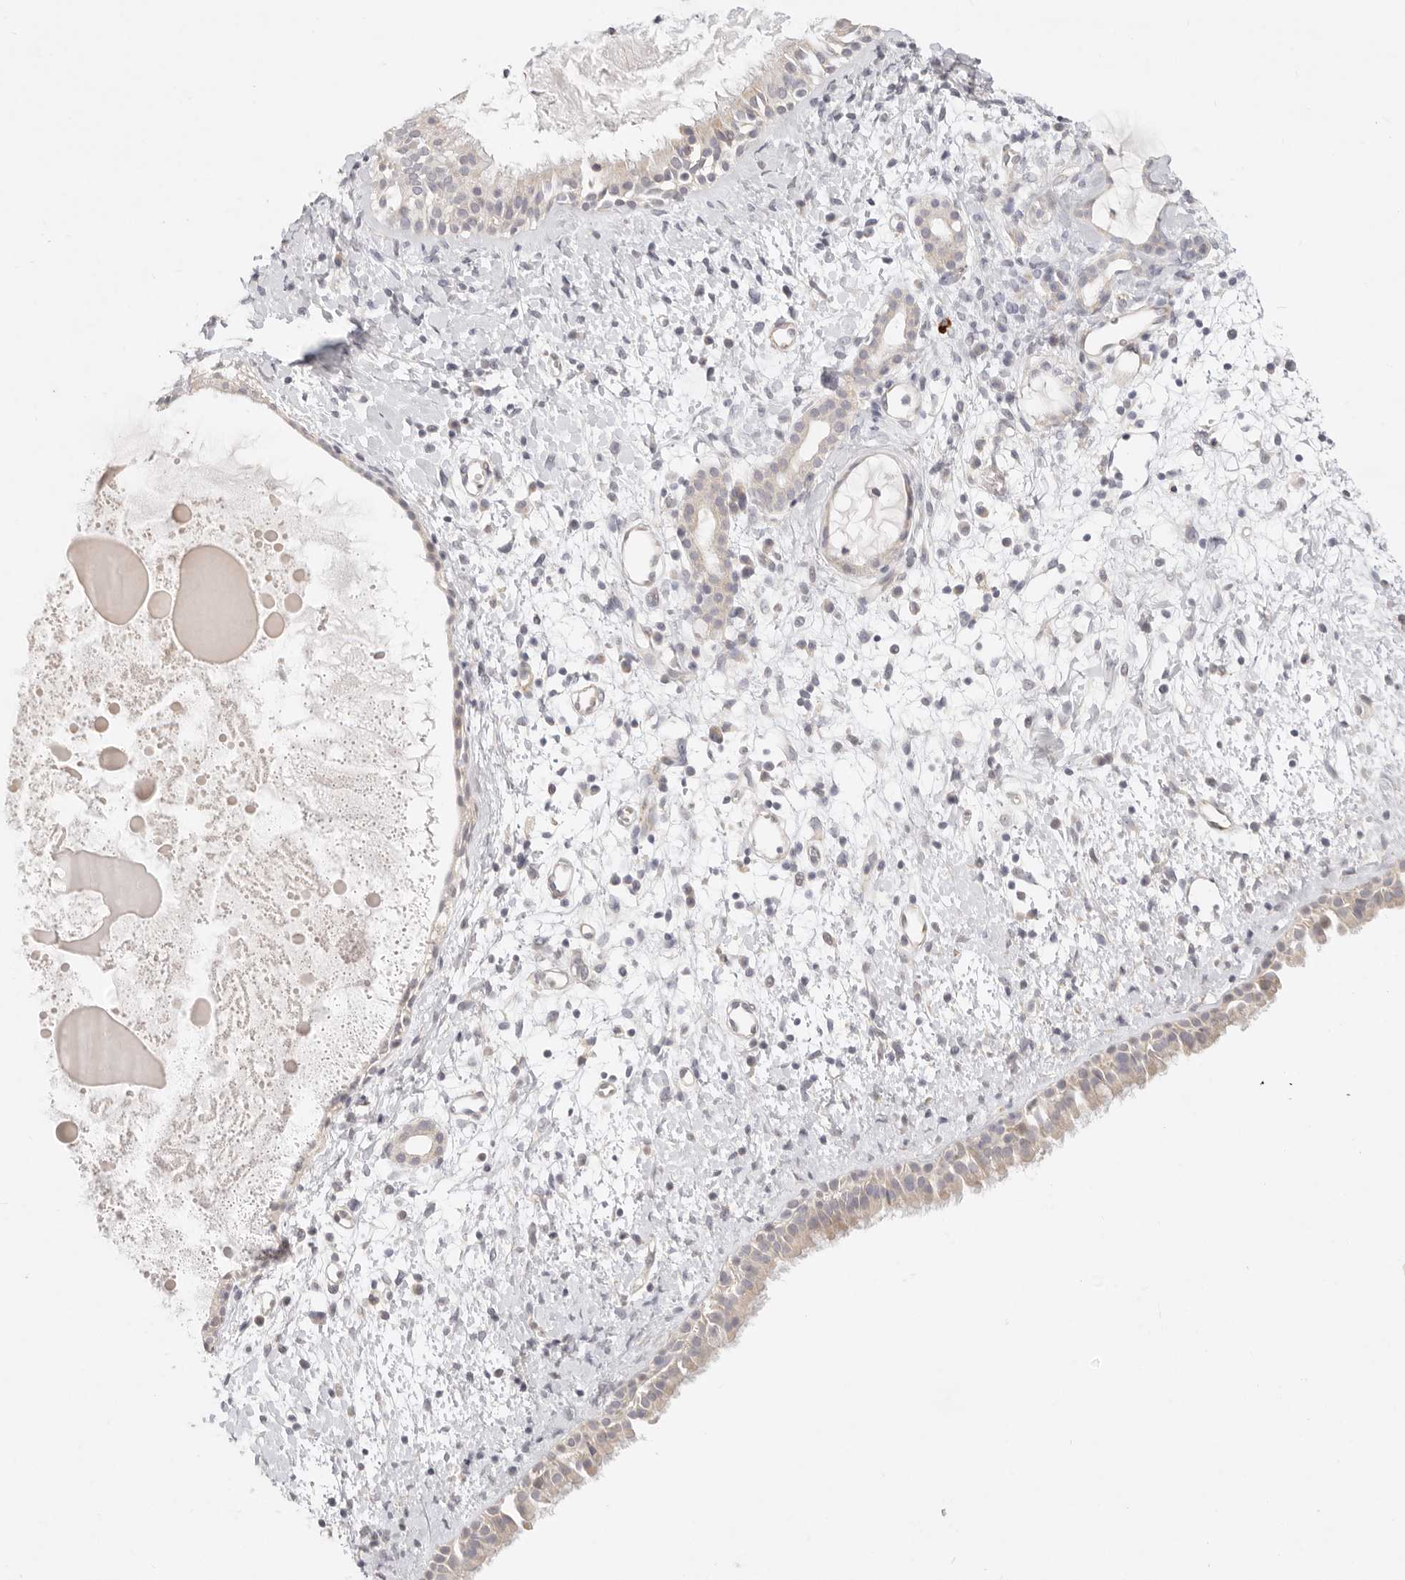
{"staining": {"intensity": "weak", "quantity": "<25%", "location": "cytoplasmic/membranous"}, "tissue": "nasopharynx", "cell_type": "Respiratory epithelial cells", "image_type": "normal", "snomed": [{"axis": "morphology", "description": "Normal tissue, NOS"}, {"axis": "topography", "description": "Nasopharynx"}], "caption": "This is a histopathology image of immunohistochemistry (IHC) staining of unremarkable nasopharynx, which shows no expression in respiratory epithelial cells. (Stains: DAB (3,3'-diaminobenzidine) immunohistochemistry (IHC) with hematoxylin counter stain, Microscopy: brightfield microscopy at high magnification).", "gene": "GPR156", "patient": {"sex": "male", "age": 22}}